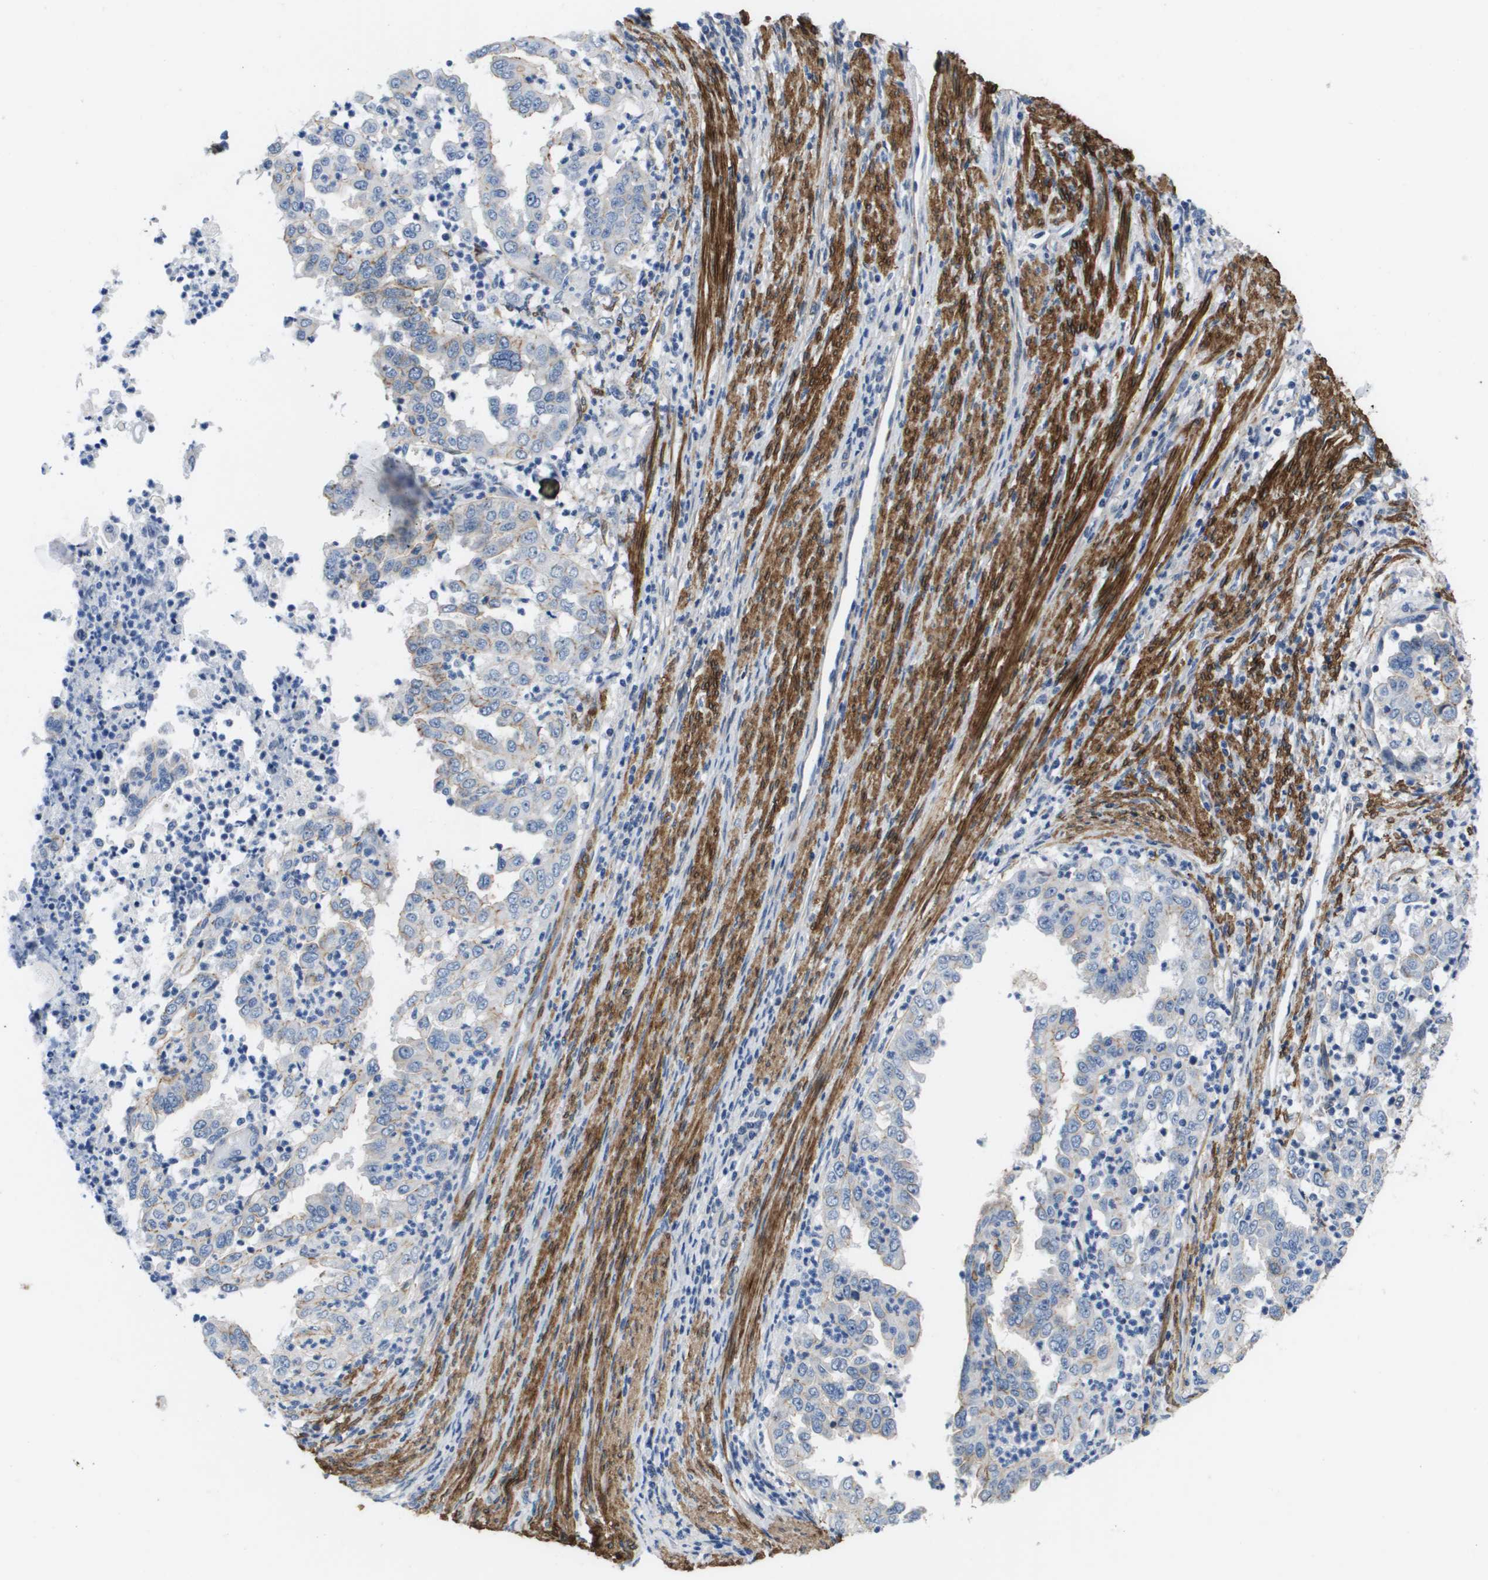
{"staining": {"intensity": "weak", "quantity": "<25%", "location": "cytoplasmic/membranous"}, "tissue": "endometrial cancer", "cell_type": "Tumor cells", "image_type": "cancer", "snomed": [{"axis": "morphology", "description": "Adenocarcinoma, NOS"}, {"axis": "topography", "description": "Endometrium"}], "caption": "An immunohistochemistry photomicrograph of endometrial adenocarcinoma is shown. There is no staining in tumor cells of endometrial adenocarcinoma. (DAB IHC with hematoxylin counter stain).", "gene": "LPP", "patient": {"sex": "female", "age": 85}}